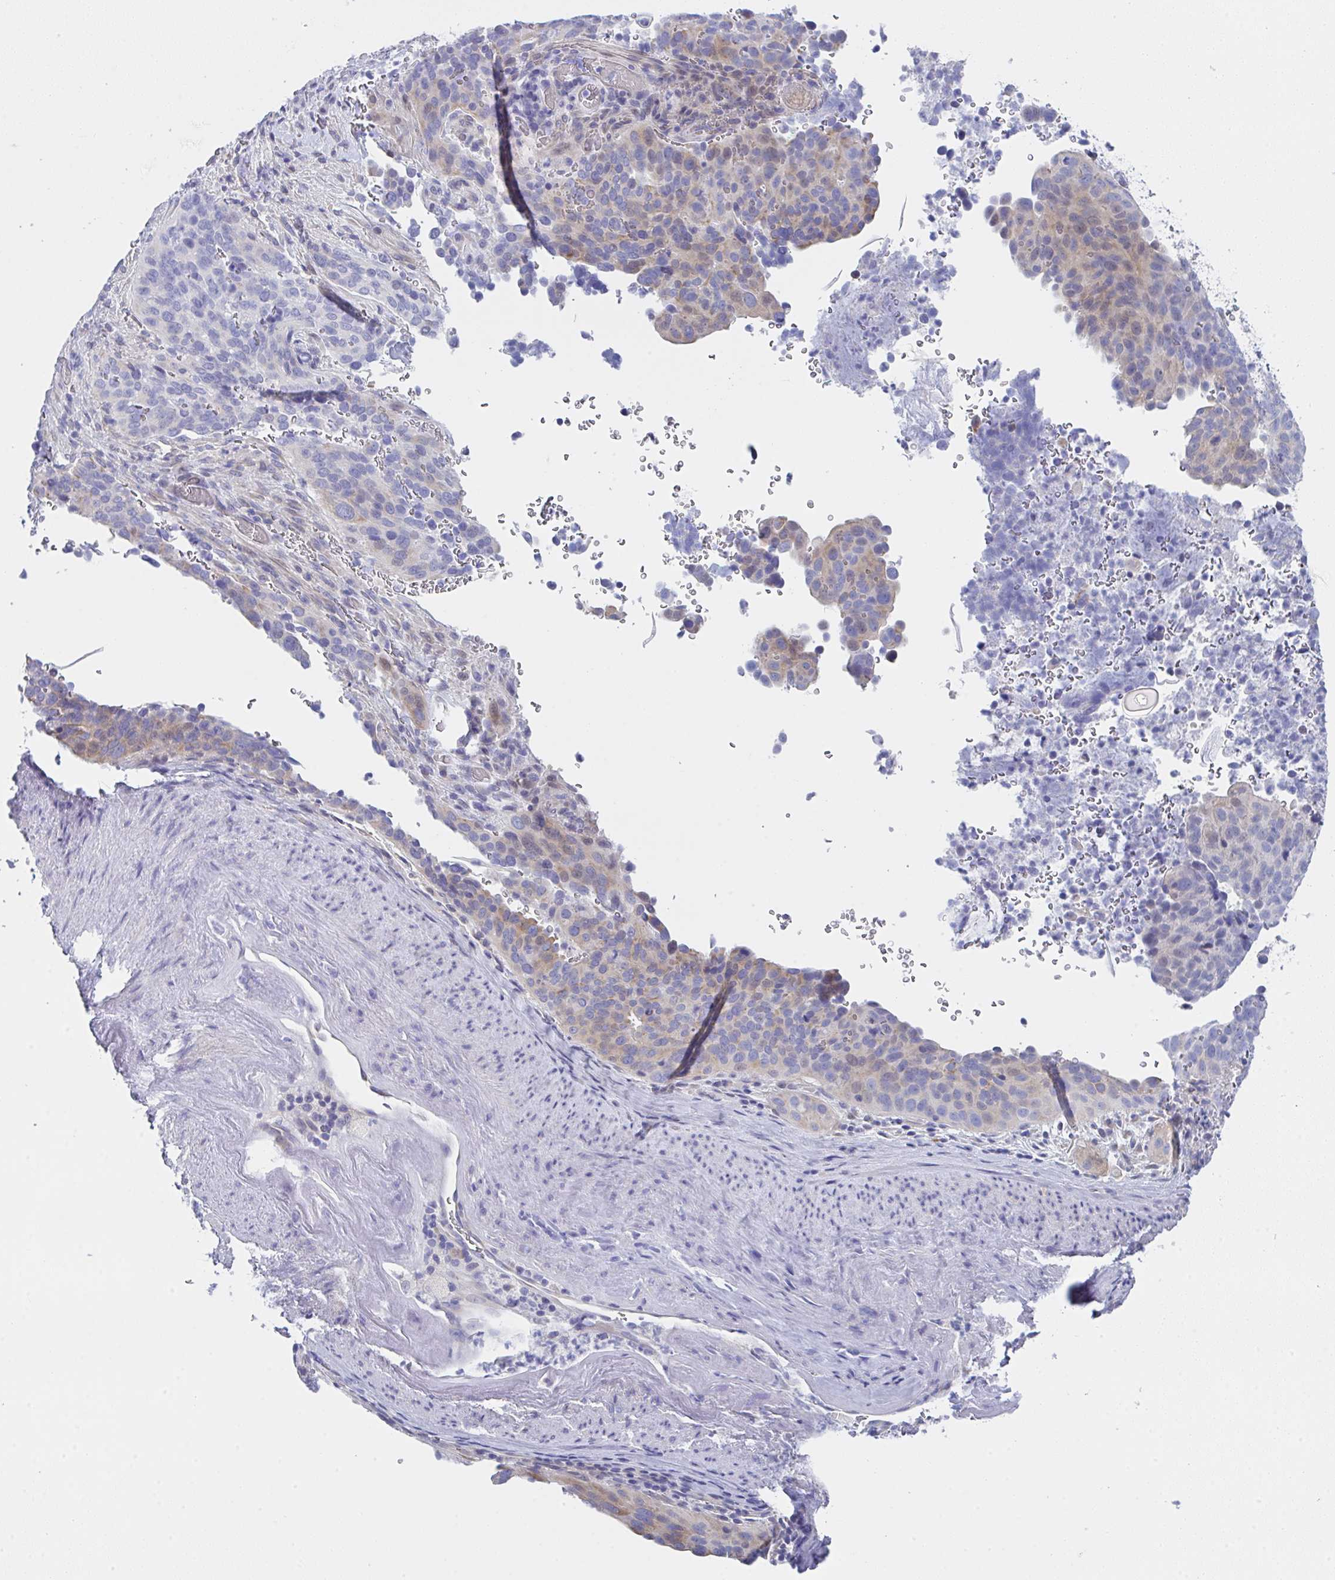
{"staining": {"intensity": "weak", "quantity": "<25%", "location": "cytoplasmic/membranous"}, "tissue": "cervical cancer", "cell_type": "Tumor cells", "image_type": "cancer", "snomed": [{"axis": "morphology", "description": "Squamous cell carcinoma, NOS"}, {"axis": "topography", "description": "Cervix"}], "caption": "DAB immunohistochemical staining of human squamous cell carcinoma (cervical) shows no significant positivity in tumor cells.", "gene": "FBXO47", "patient": {"sex": "female", "age": 38}}